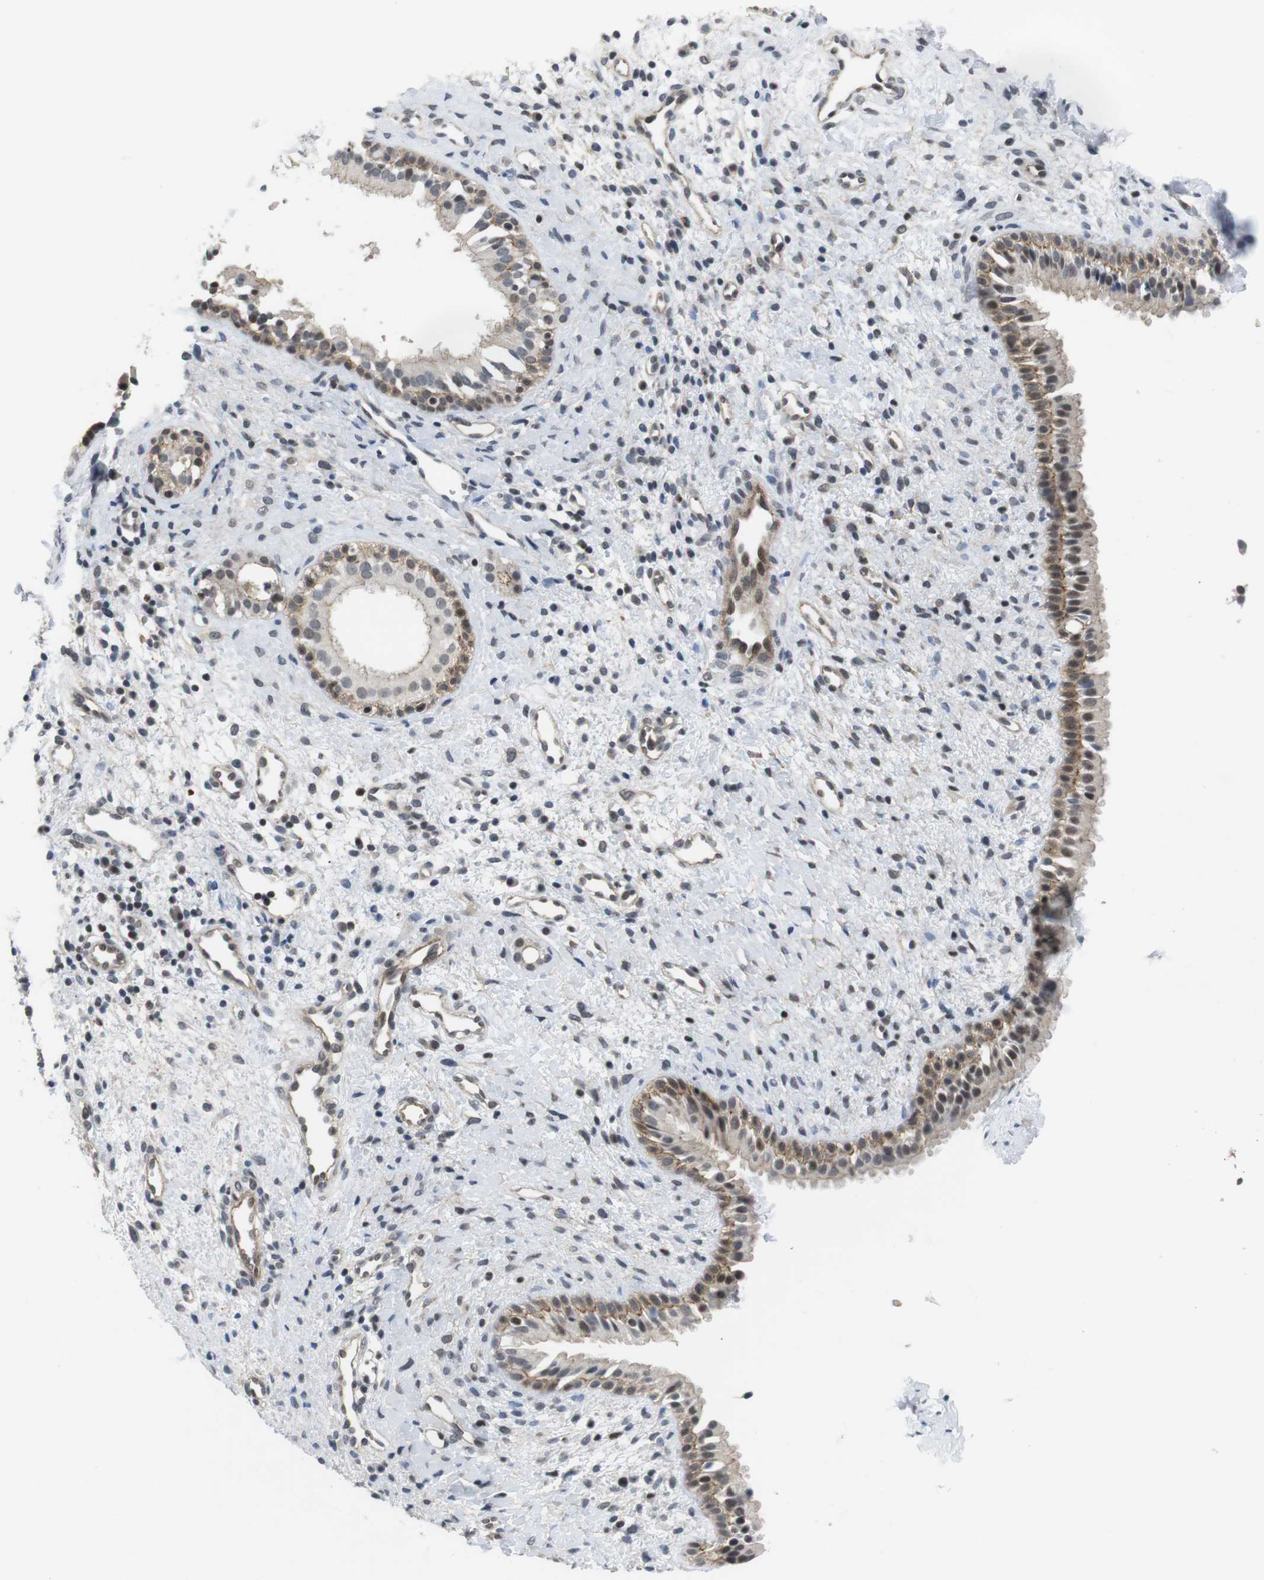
{"staining": {"intensity": "moderate", "quantity": "25%-75%", "location": "cytoplasmic/membranous,nuclear"}, "tissue": "nasopharynx", "cell_type": "Respiratory epithelial cells", "image_type": "normal", "snomed": [{"axis": "morphology", "description": "Normal tissue, NOS"}, {"axis": "topography", "description": "Nasopharynx"}], "caption": "Human nasopharynx stained with a protein marker reveals moderate staining in respiratory epithelial cells.", "gene": "NECTIN1", "patient": {"sex": "male", "age": 22}}